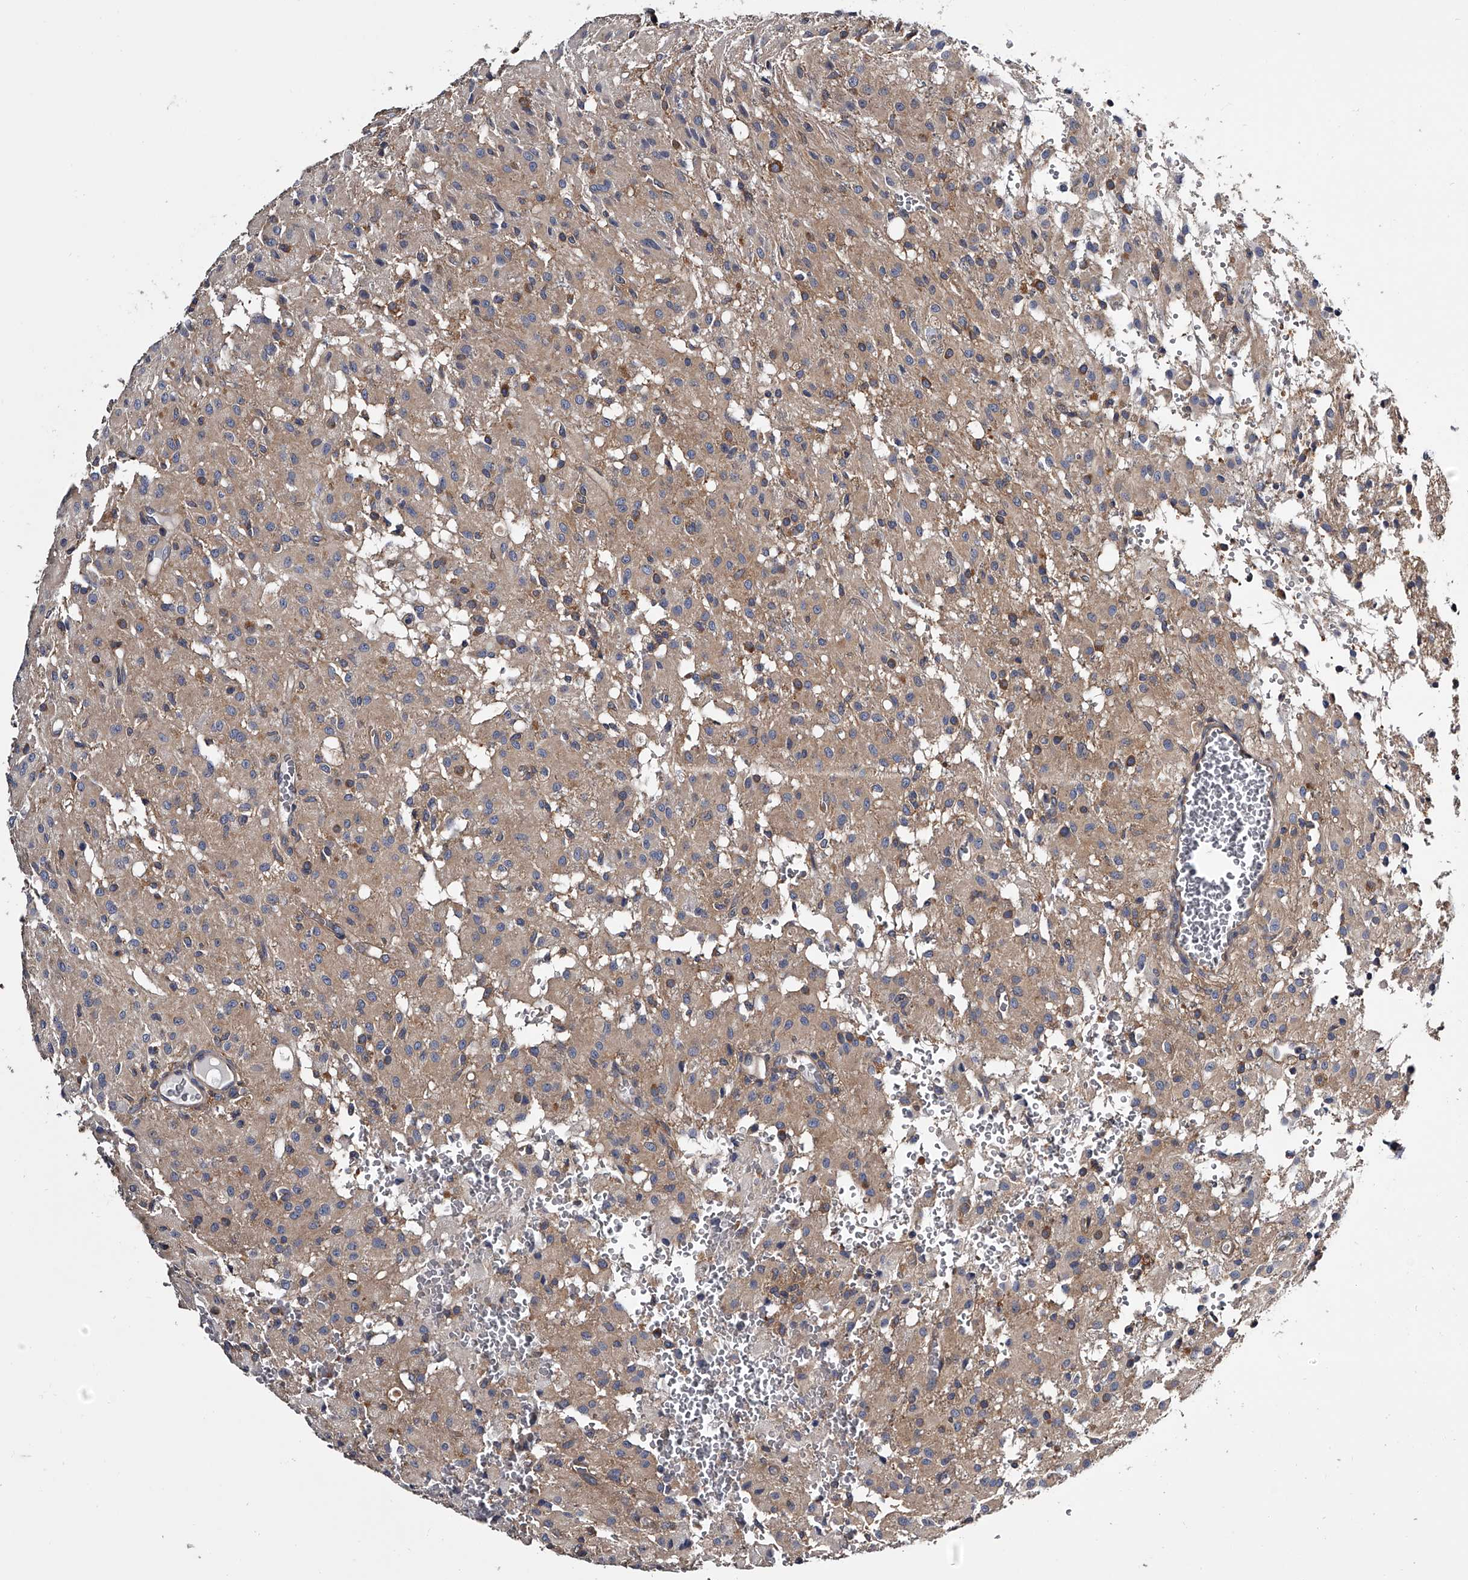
{"staining": {"intensity": "negative", "quantity": "none", "location": "none"}, "tissue": "glioma", "cell_type": "Tumor cells", "image_type": "cancer", "snomed": [{"axis": "morphology", "description": "Glioma, malignant, High grade"}, {"axis": "topography", "description": "Brain"}], "caption": "An IHC image of malignant glioma (high-grade) is shown. There is no staining in tumor cells of malignant glioma (high-grade).", "gene": "GAPVD1", "patient": {"sex": "female", "age": 59}}